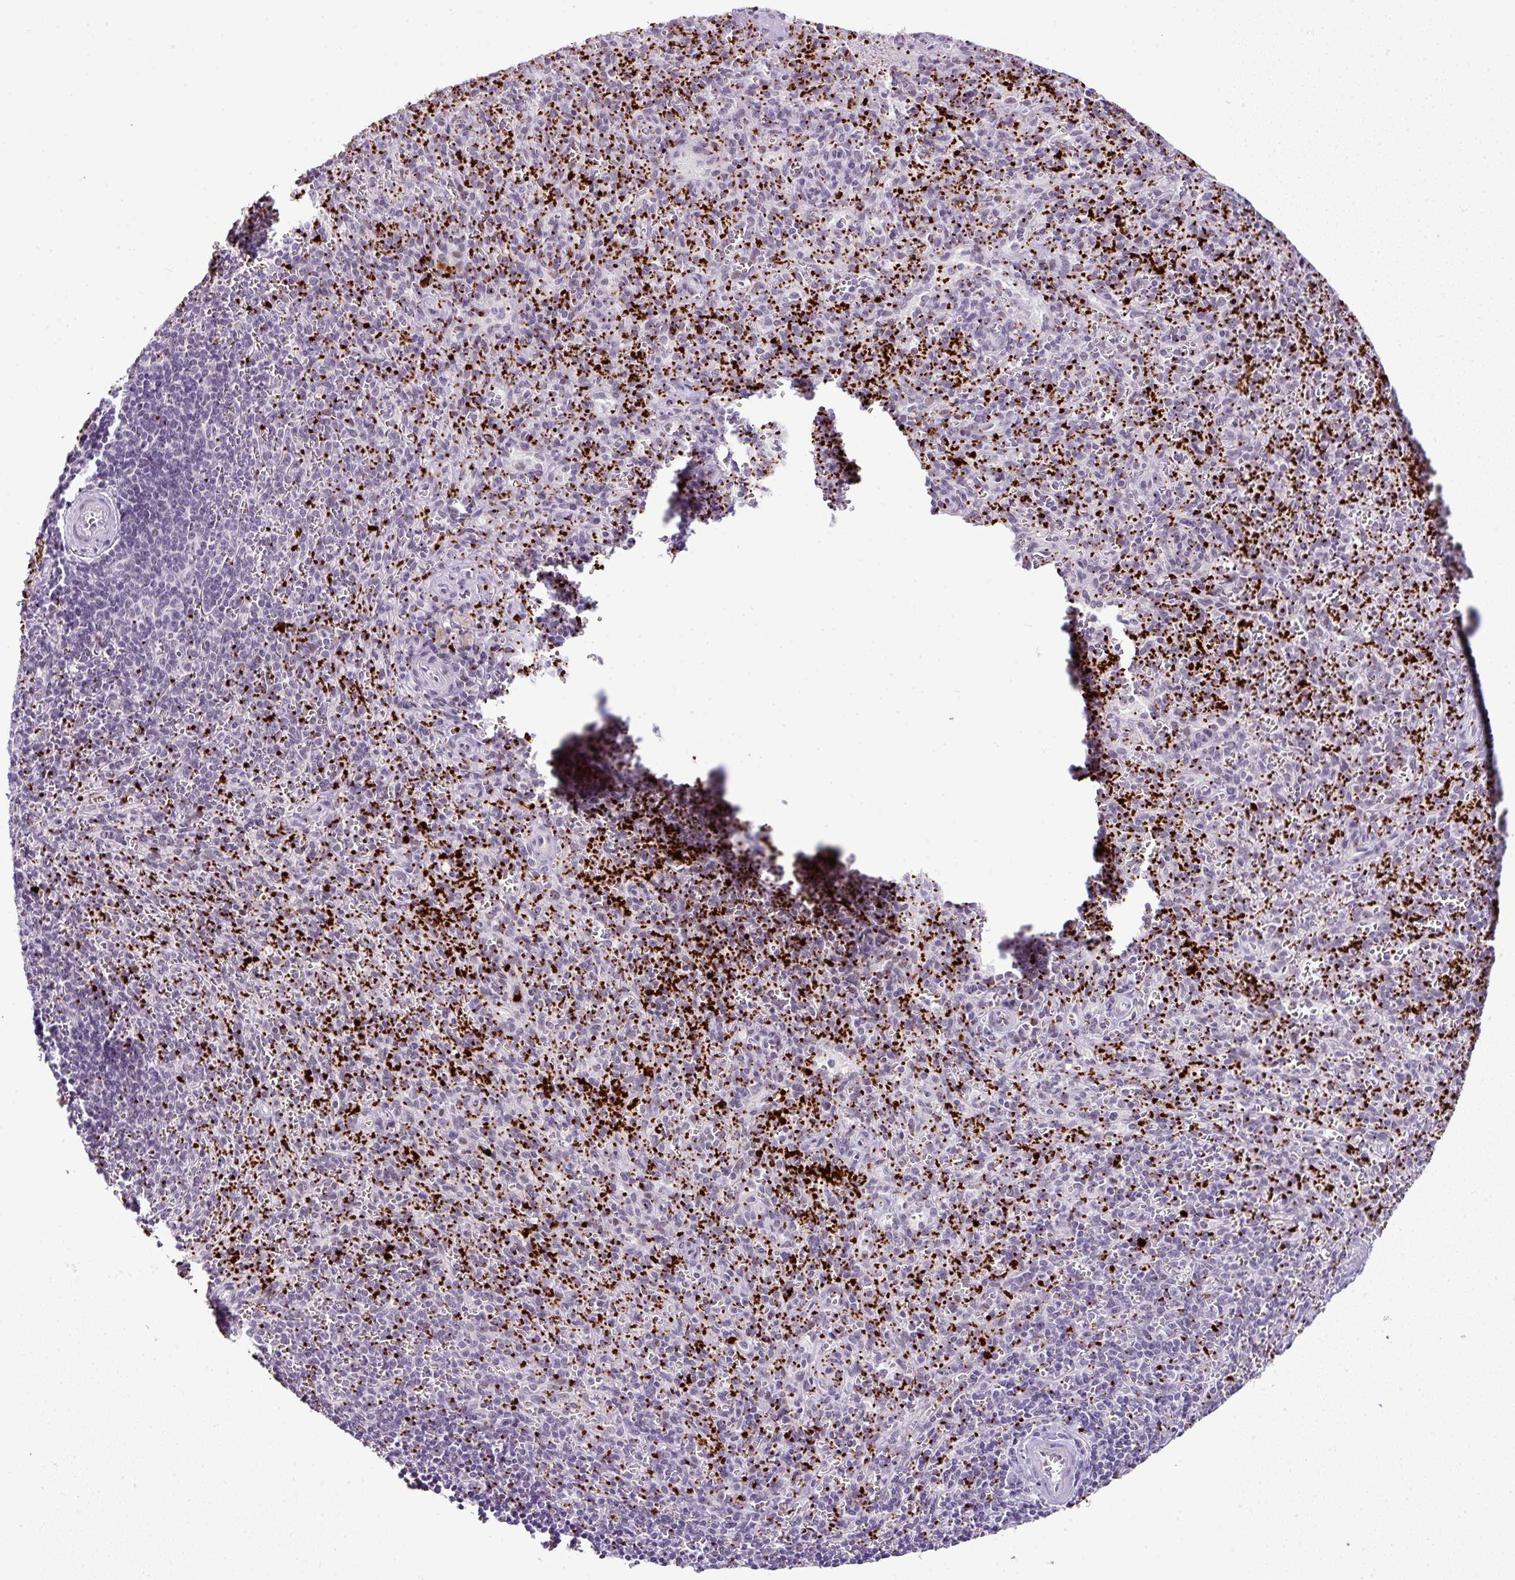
{"staining": {"intensity": "negative", "quantity": "none", "location": "none"}, "tissue": "spleen", "cell_type": "Cells in red pulp", "image_type": "normal", "snomed": [{"axis": "morphology", "description": "Normal tissue, NOS"}, {"axis": "topography", "description": "Spleen"}], "caption": "A histopathology image of human spleen is negative for staining in cells in red pulp. (Stains: DAB immunohistochemistry (IHC) with hematoxylin counter stain, Microscopy: brightfield microscopy at high magnification).", "gene": "CMTM5", "patient": {"sex": "female", "age": 26}}